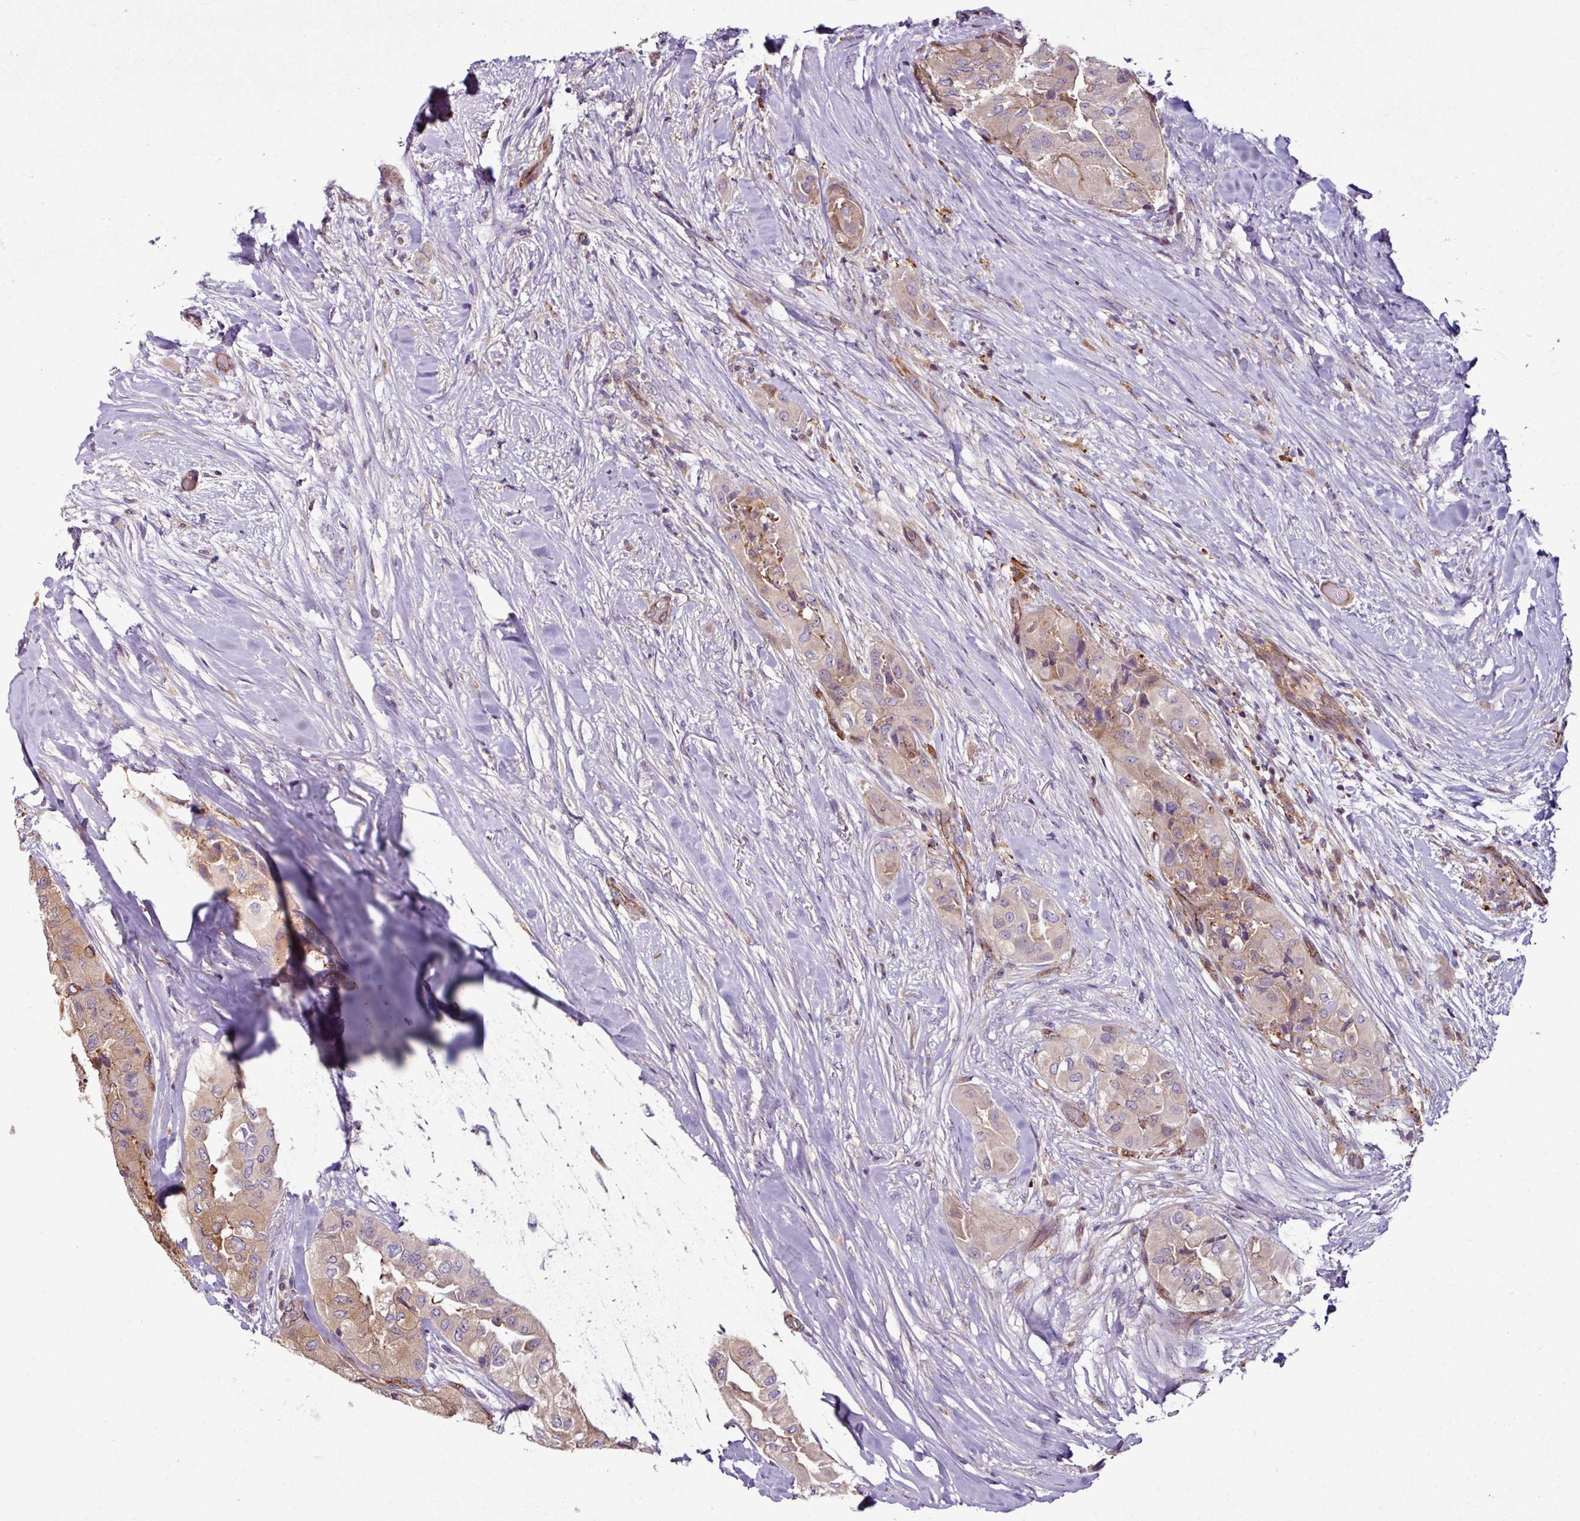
{"staining": {"intensity": "weak", "quantity": ">75%", "location": "cytoplasmic/membranous"}, "tissue": "thyroid cancer", "cell_type": "Tumor cells", "image_type": "cancer", "snomed": [{"axis": "morphology", "description": "Normal tissue, NOS"}, {"axis": "morphology", "description": "Papillary adenocarcinoma, NOS"}, {"axis": "topography", "description": "Thyroid gland"}], "caption": "Tumor cells demonstrate low levels of weak cytoplasmic/membranous positivity in about >75% of cells in human thyroid papillary adenocarcinoma.", "gene": "ZNF106", "patient": {"sex": "female", "age": 59}}